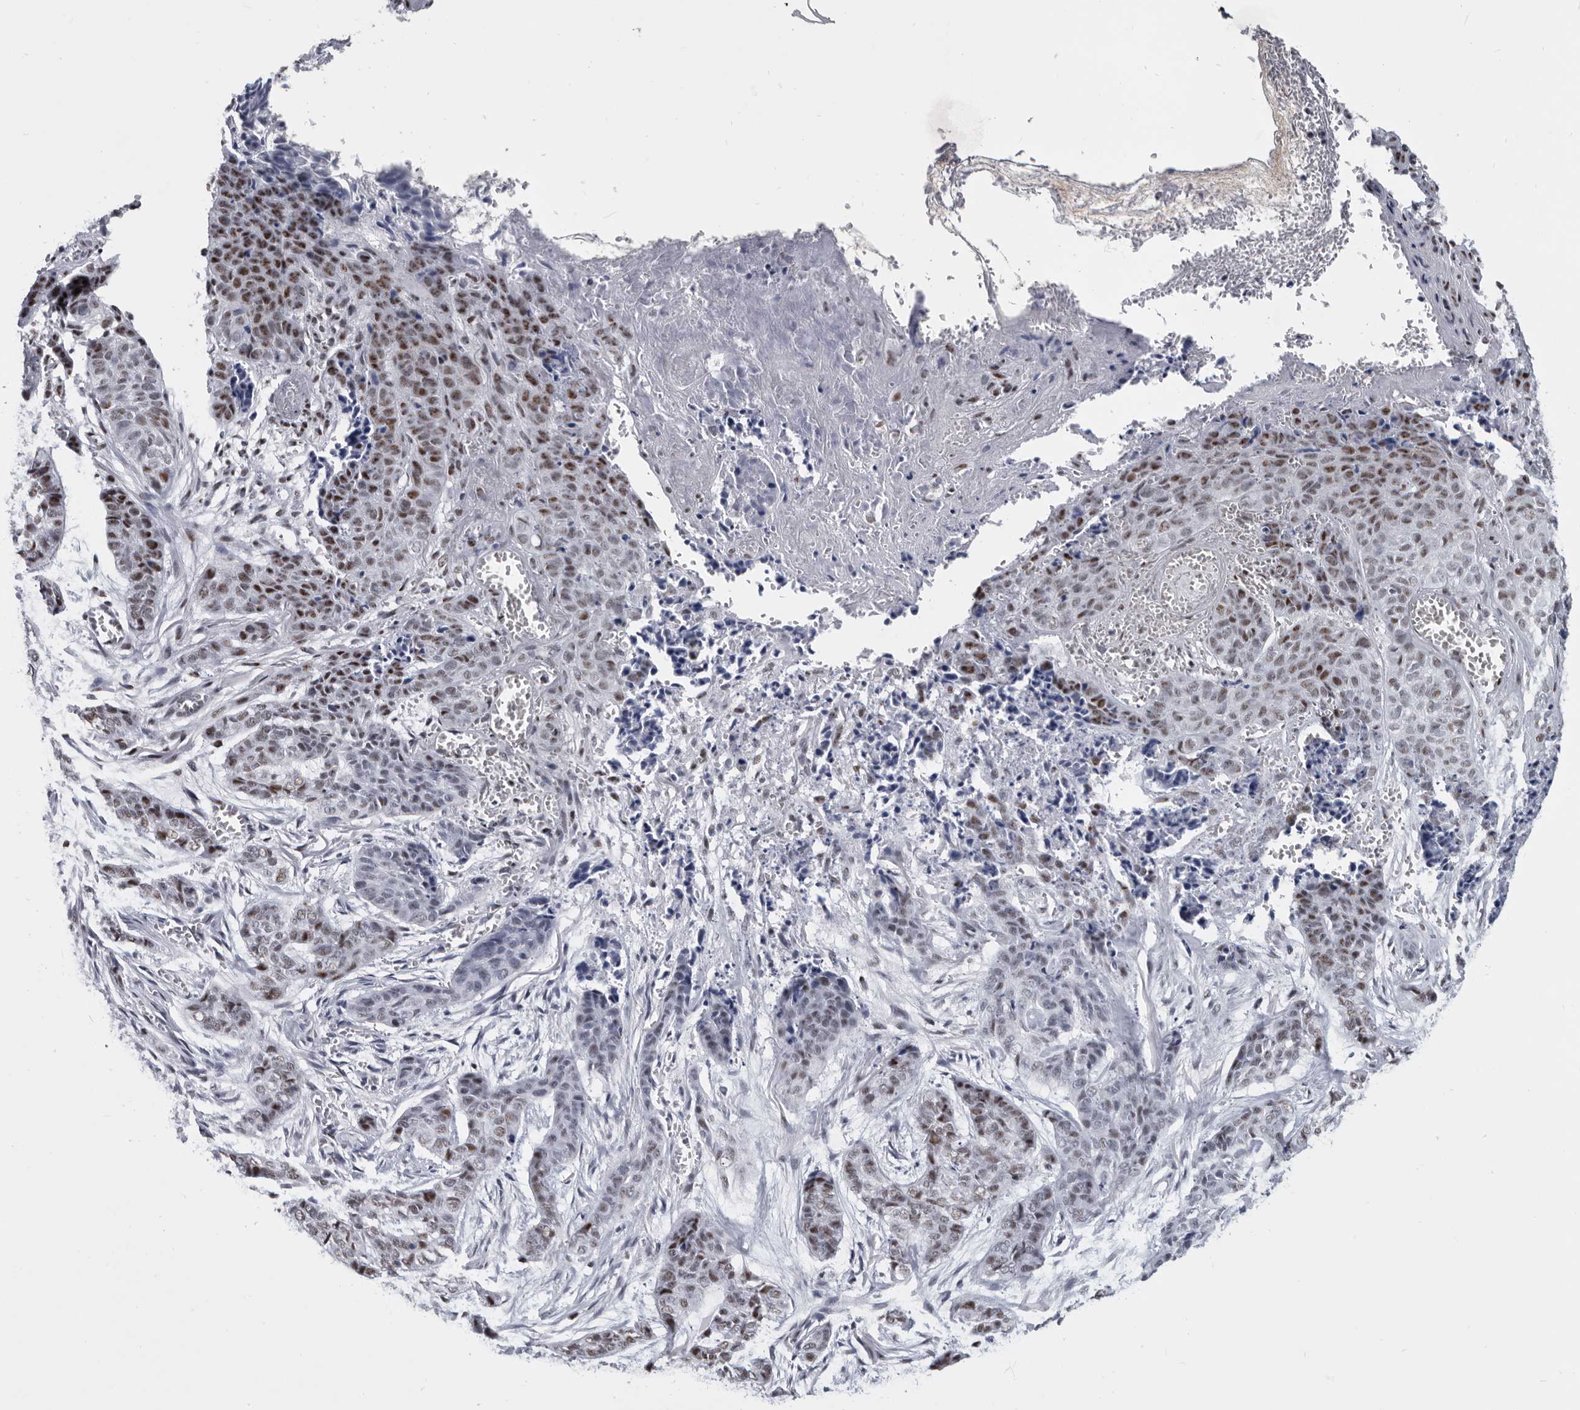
{"staining": {"intensity": "moderate", "quantity": "<25%", "location": "nuclear"}, "tissue": "skin cancer", "cell_type": "Tumor cells", "image_type": "cancer", "snomed": [{"axis": "morphology", "description": "Basal cell carcinoma"}, {"axis": "topography", "description": "Skin"}], "caption": "Tumor cells reveal moderate nuclear positivity in approximately <25% of cells in basal cell carcinoma (skin). Immunohistochemistry (ihc) stains the protein of interest in brown and the nuclei are stained blue.", "gene": "WRAP73", "patient": {"sex": "female", "age": 64}}